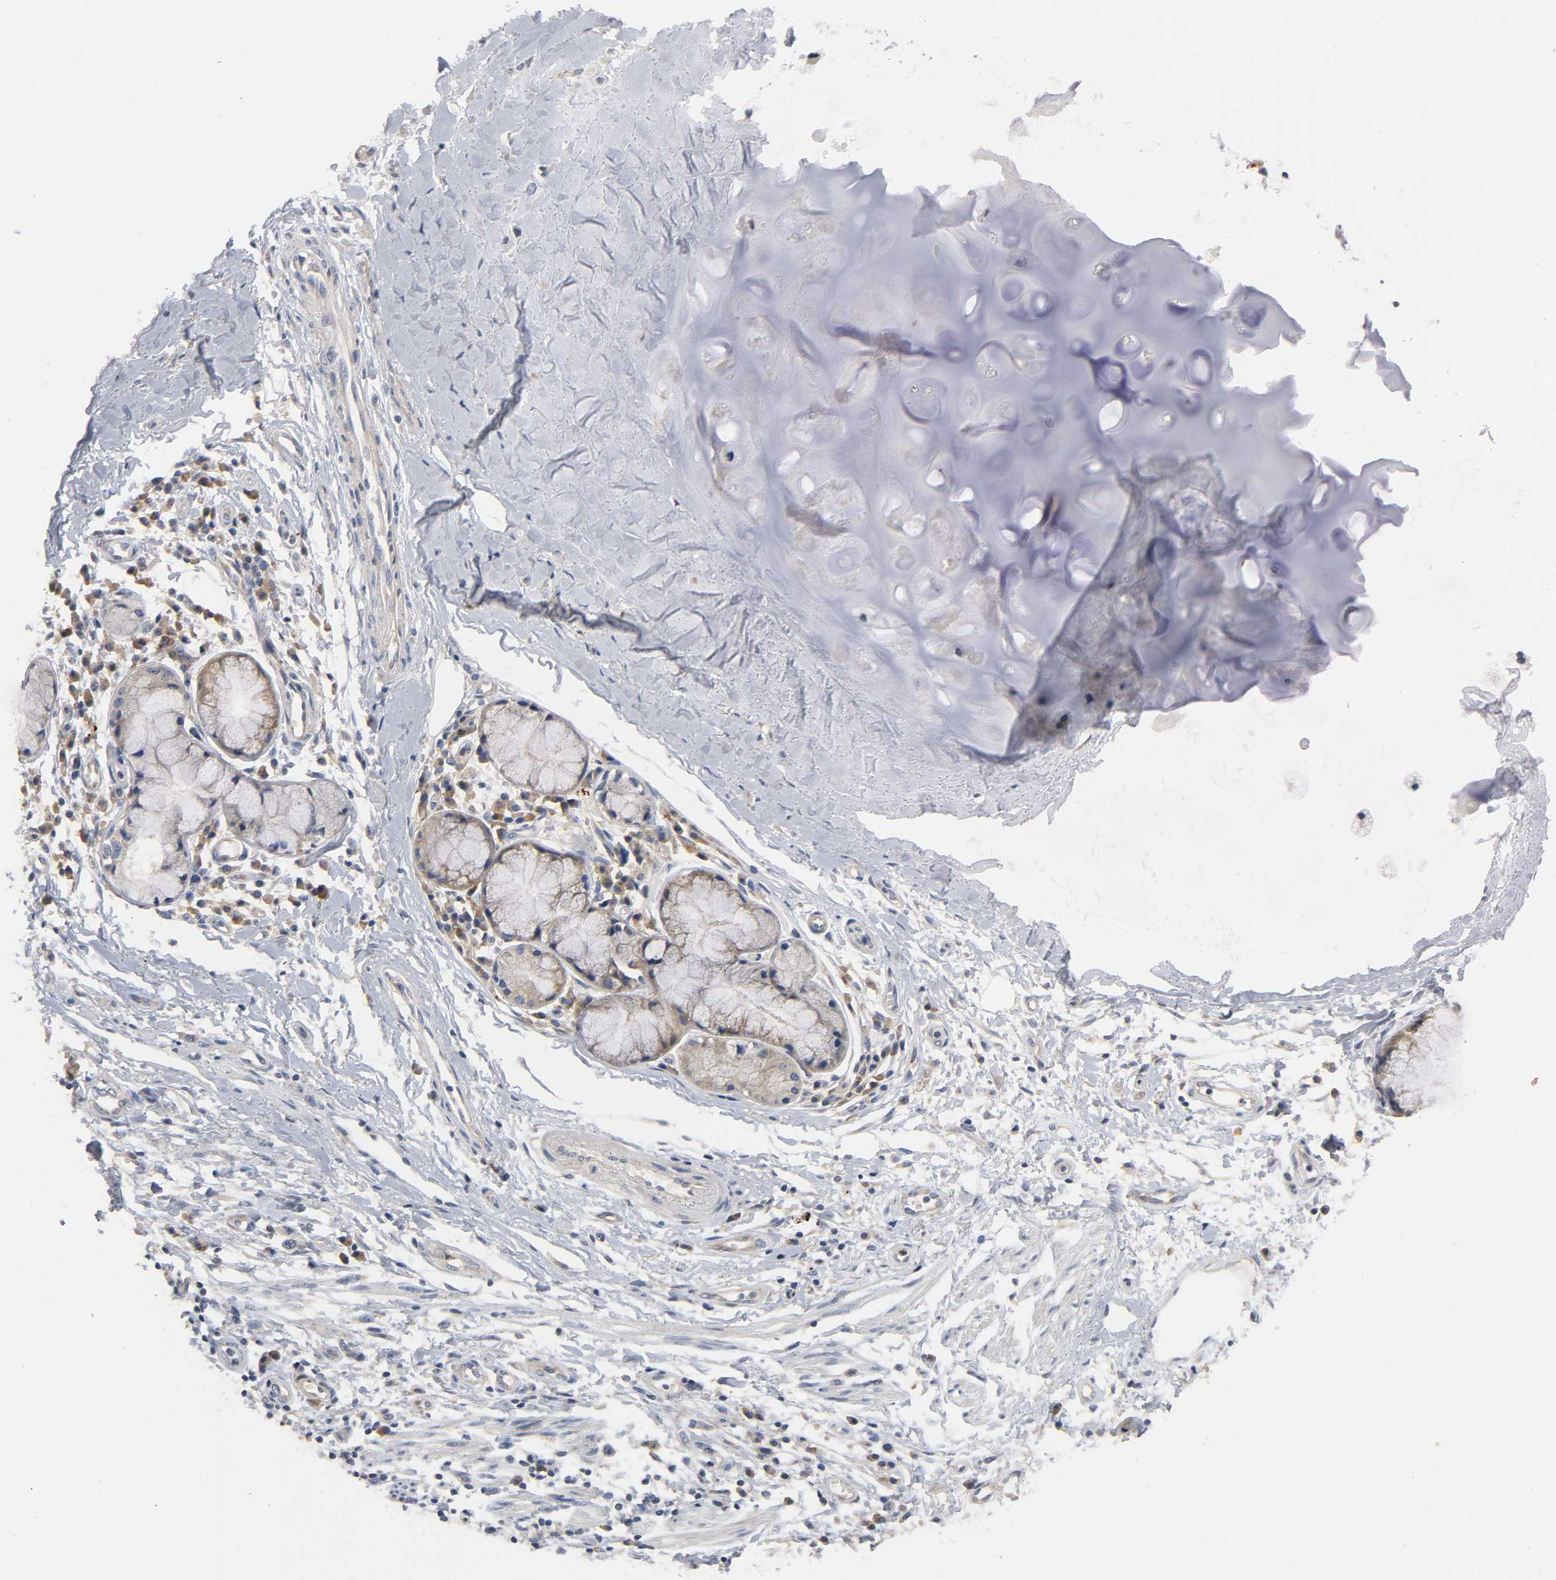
{"staining": {"intensity": "weak", "quantity": "<25%", "location": "cytoplasmic/membranous"}, "tissue": "adipose tissue", "cell_type": "Adipocytes", "image_type": "normal", "snomed": [{"axis": "morphology", "description": "Normal tissue, NOS"}, {"axis": "morphology", "description": "Adenocarcinoma, NOS"}, {"axis": "topography", "description": "Cartilage tissue"}, {"axis": "topography", "description": "Bronchus"}, {"axis": "topography", "description": "Lung"}], "caption": "IHC of unremarkable adipose tissue displays no staining in adipocytes.", "gene": "HDAC6", "patient": {"sex": "female", "age": 67}}